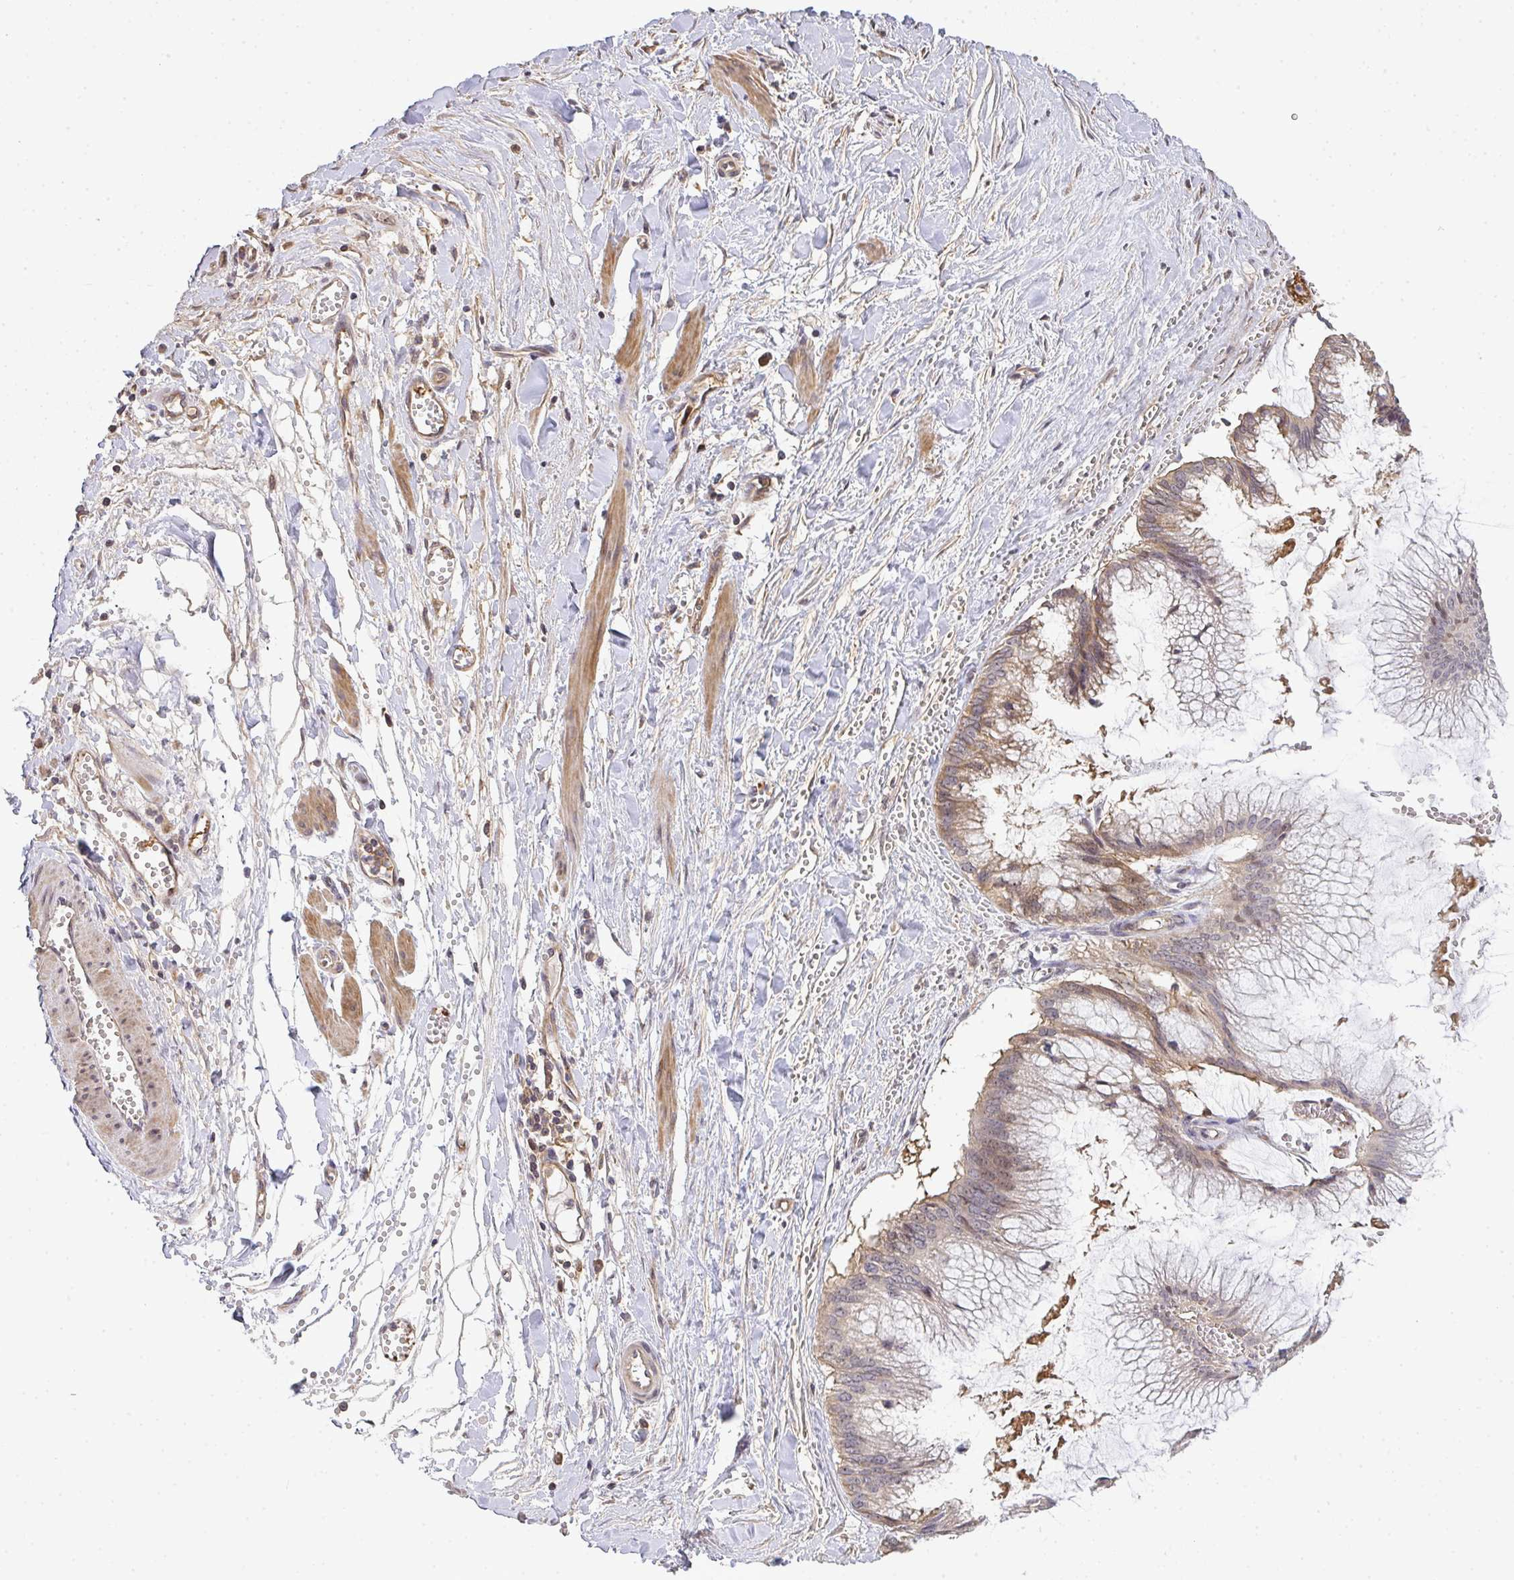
{"staining": {"intensity": "moderate", "quantity": "25%-75%", "location": "cytoplasmic/membranous,nuclear"}, "tissue": "ovarian cancer", "cell_type": "Tumor cells", "image_type": "cancer", "snomed": [{"axis": "morphology", "description": "Cystadenocarcinoma, mucinous, NOS"}, {"axis": "topography", "description": "Ovary"}], "caption": "The immunohistochemical stain highlights moderate cytoplasmic/membranous and nuclear positivity in tumor cells of ovarian cancer tissue.", "gene": "EEF1AKMT1", "patient": {"sex": "female", "age": 44}}